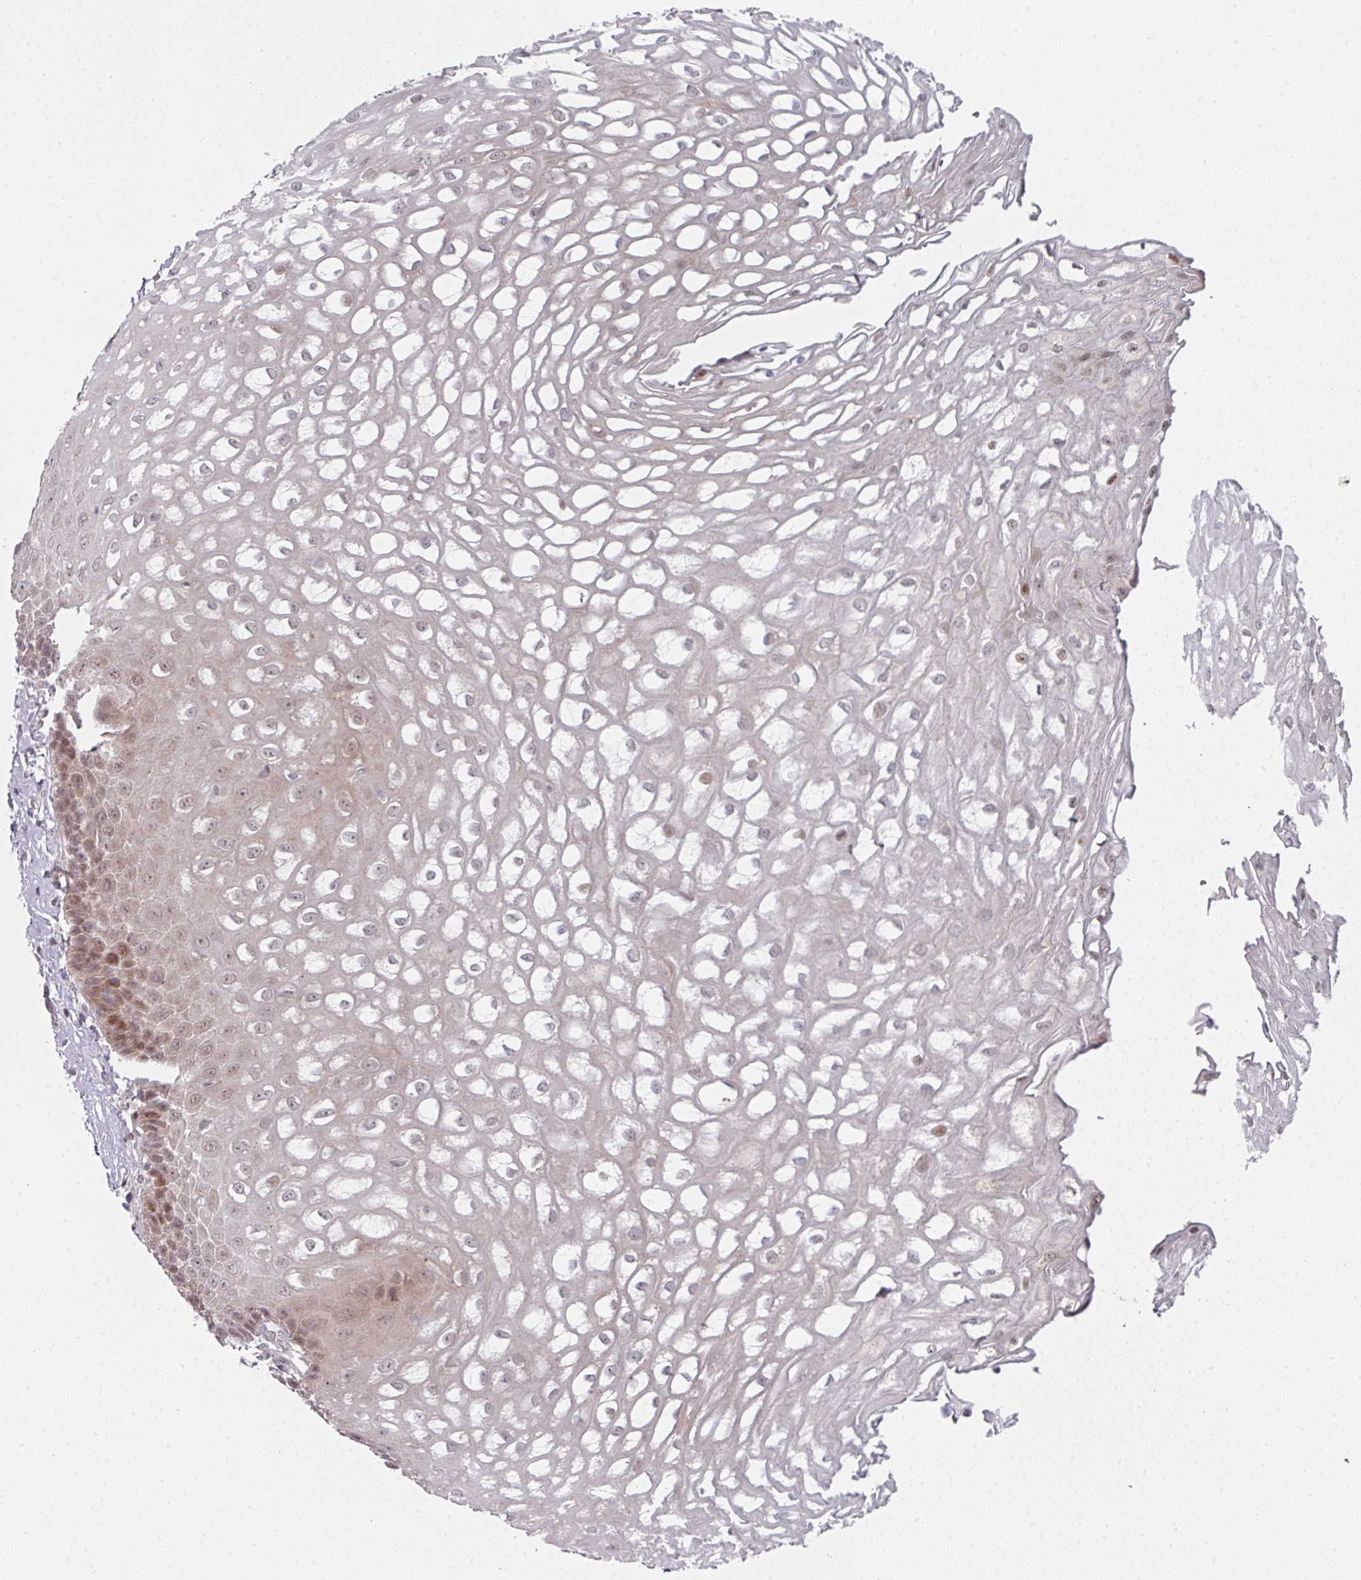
{"staining": {"intensity": "moderate", "quantity": "25%-75%", "location": "nuclear"}, "tissue": "esophagus", "cell_type": "Squamous epithelial cells", "image_type": "normal", "snomed": [{"axis": "morphology", "description": "Normal tissue, NOS"}, {"axis": "topography", "description": "Esophagus"}], "caption": "Immunohistochemistry (IHC) staining of normal esophagus, which shows medium levels of moderate nuclear expression in about 25%-75% of squamous epithelial cells indicating moderate nuclear protein staining. The staining was performed using DAB (3,3'-diaminobenzidine) (brown) for protein detection and nuclei were counterstained in hematoxylin (blue).", "gene": "TMCC1", "patient": {"sex": "male", "age": 67}}